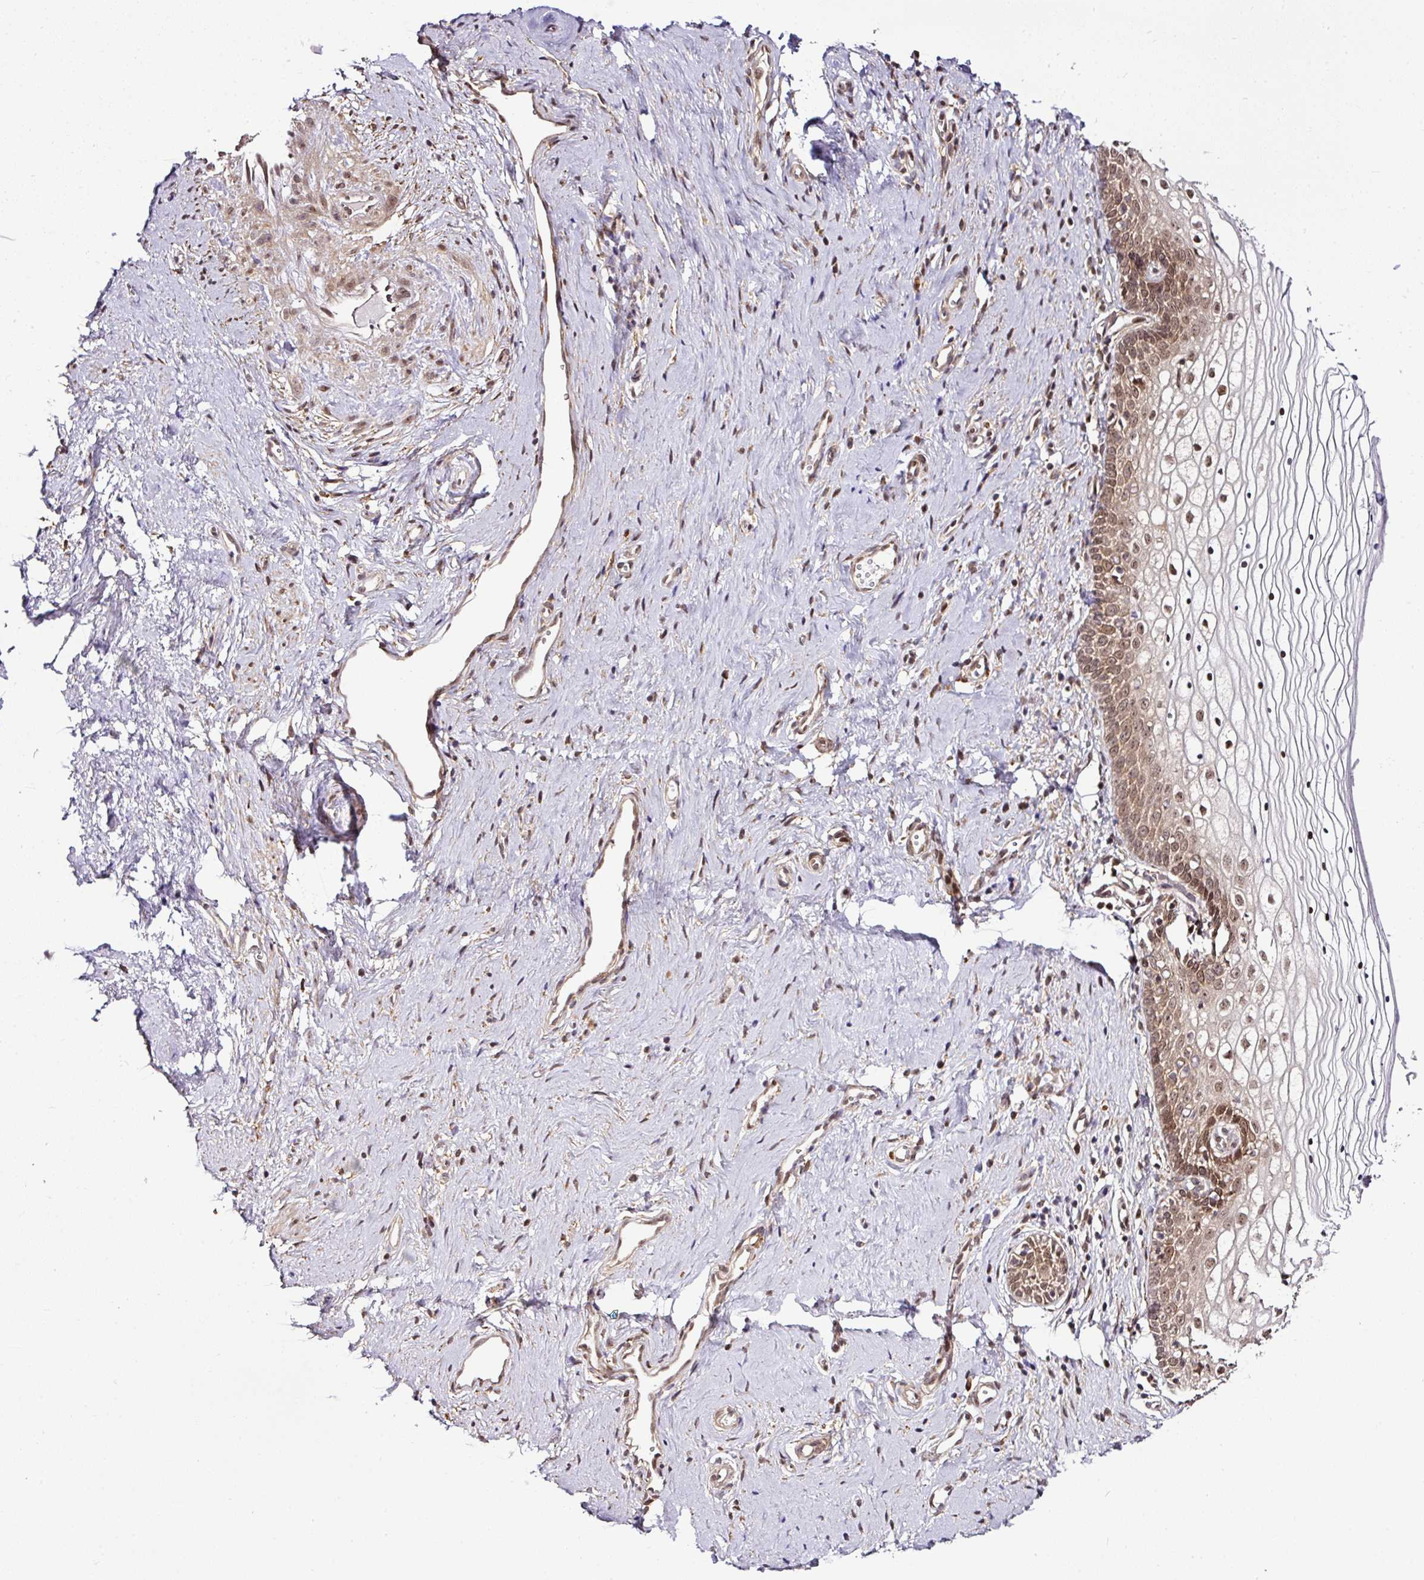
{"staining": {"intensity": "moderate", "quantity": ">75%", "location": "nuclear"}, "tissue": "vagina", "cell_type": "Squamous epithelial cells", "image_type": "normal", "snomed": [{"axis": "morphology", "description": "Normal tissue, NOS"}, {"axis": "topography", "description": "Vagina"}], "caption": "Protein expression analysis of benign human vagina reveals moderate nuclear positivity in approximately >75% of squamous epithelial cells. (DAB IHC with brightfield microscopy, high magnification).", "gene": "FAM153A", "patient": {"sex": "female", "age": 59}}